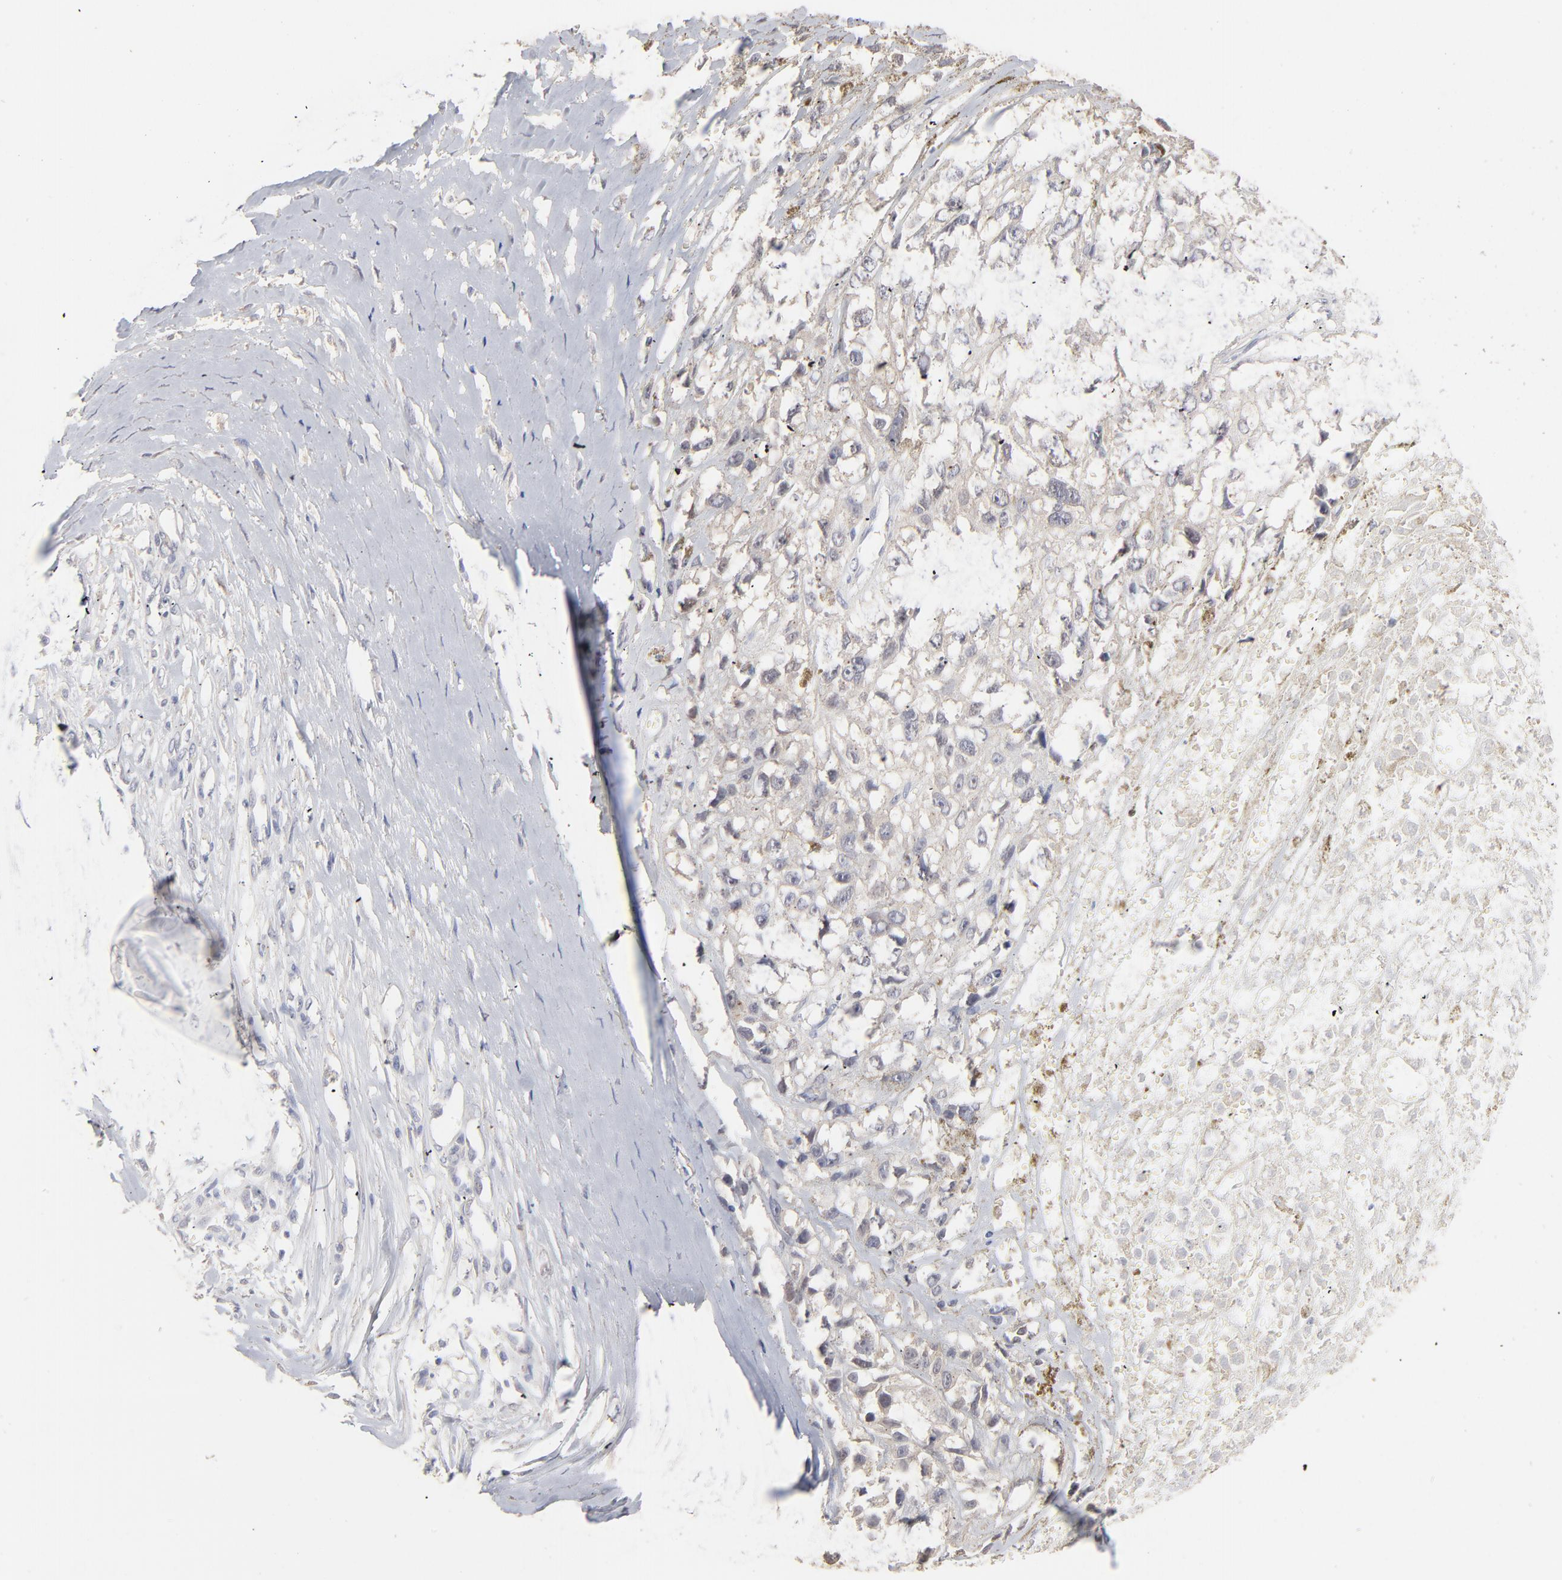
{"staining": {"intensity": "weak", "quantity": "25%-75%", "location": "cytoplasmic/membranous"}, "tissue": "melanoma", "cell_type": "Tumor cells", "image_type": "cancer", "snomed": [{"axis": "morphology", "description": "Malignant melanoma, Metastatic site"}, {"axis": "topography", "description": "Lymph node"}], "caption": "The histopathology image displays staining of malignant melanoma (metastatic site), revealing weak cytoplasmic/membranous protein staining (brown color) within tumor cells.", "gene": "DNAL4", "patient": {"sex": "male", "age": 59}}